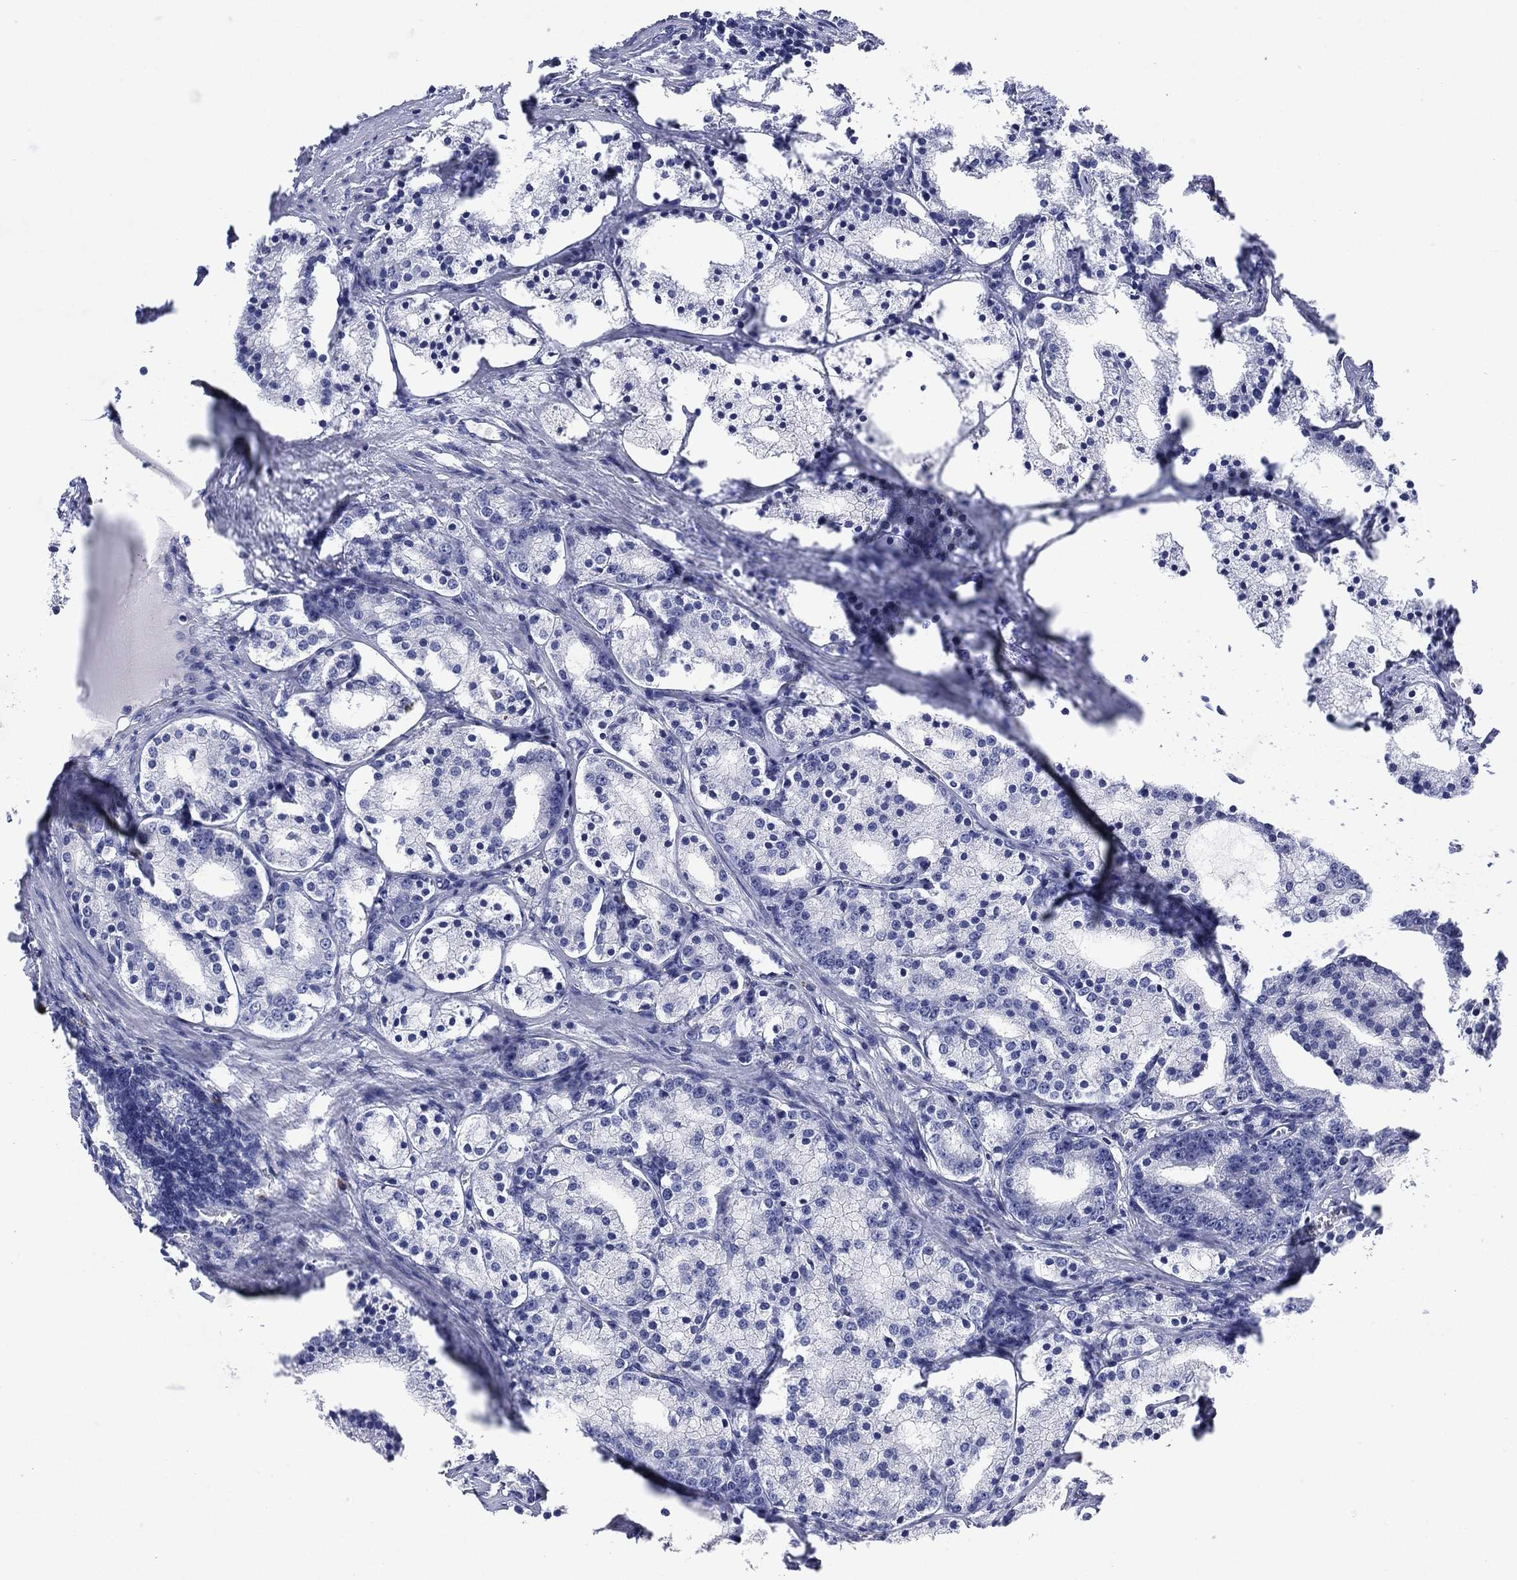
{"staining": {"intensity": "negative", "quantity": "none", "location": "none"}, "tissue": "prostate cancer", "cell_type": "Tumor cells", "image_type": "cancer", "snomed": [{"axis": "morphology", "description": "Adenocarcinoma, NOS"}, {"axis": "topography", "description": "Prostate"}], "caption": "This micrograph is of prostate cancer stained with immunohistochemistry to label a protein in brown with the nuclei are counter-stained blue. There is no staining in tumor cells. Nuclei are stained in blue.", "gene": "CHRNA3", "patient": {"sex": "male", "age": 69}}